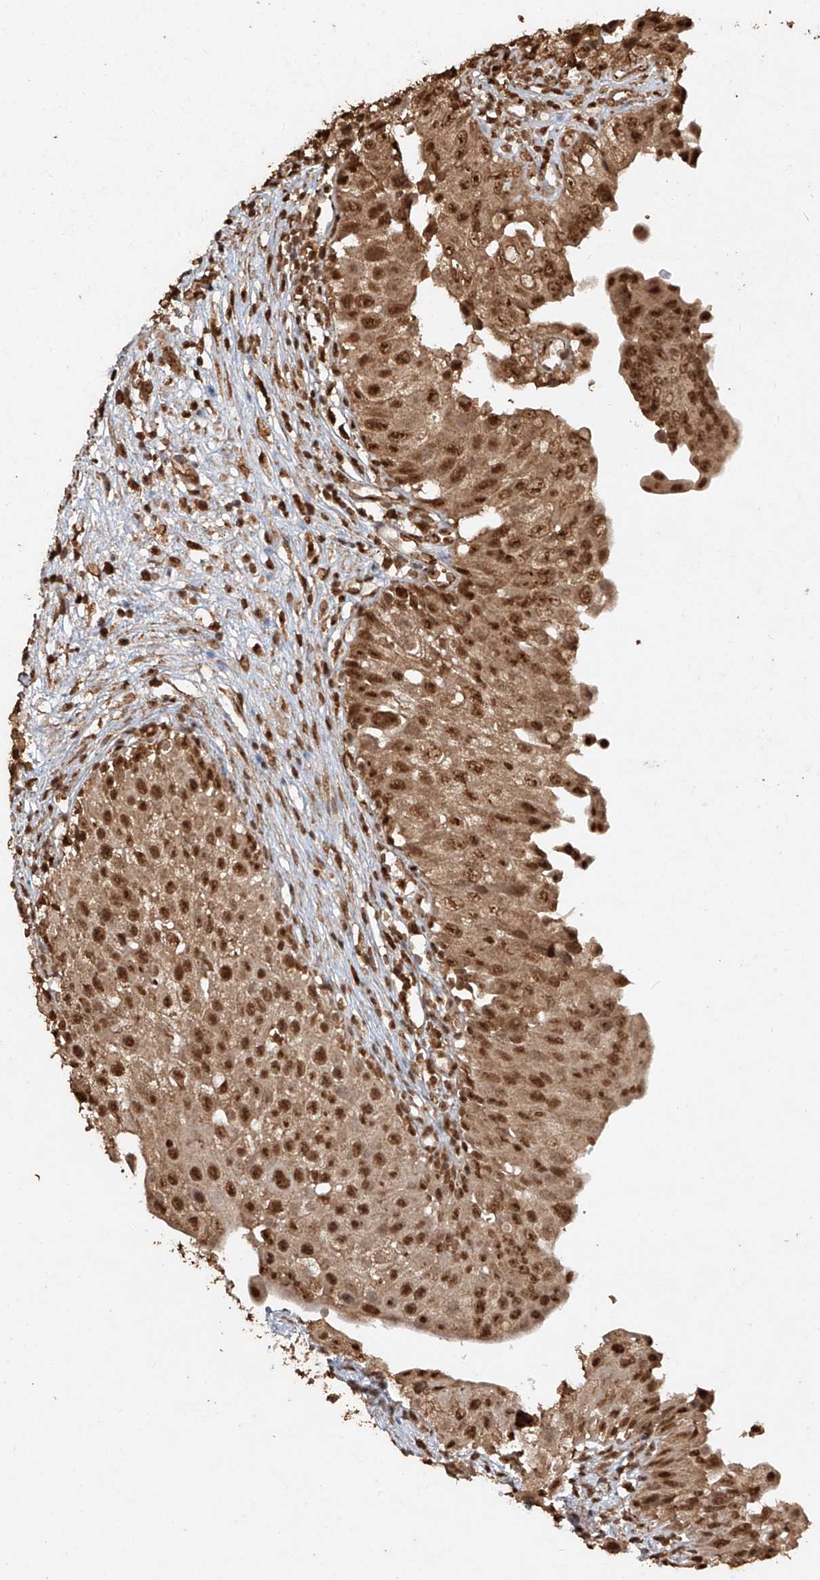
{"staining": {"intensity": "moderate", "quantity": ">75%", "location": "cytoplasmic/membranous,nuclear"}, "tissue": "urinary bladder", "cell_type": "Urothelial cells", "image_type": "normal", "snomed": [{"axis": "morphology", "description": "Normal tissue, NOS"}, {"axis": "topography", "description": "Urinary bladder"}], "caption": "Immunohistochemistry (IHC) (DAB) staining of normal human urinary bladder displays moderate cytoplasmic/membranous,nuclear protein staining in about >75% of urothelial cells. The staining was performed using DAB to visualize the protein expression in brown, while the nuclei were stained in blue with hematoxylin (Magnification: 20x).", "gene": "TIGAR", "patient": {"sex": "male", "age": 51}}